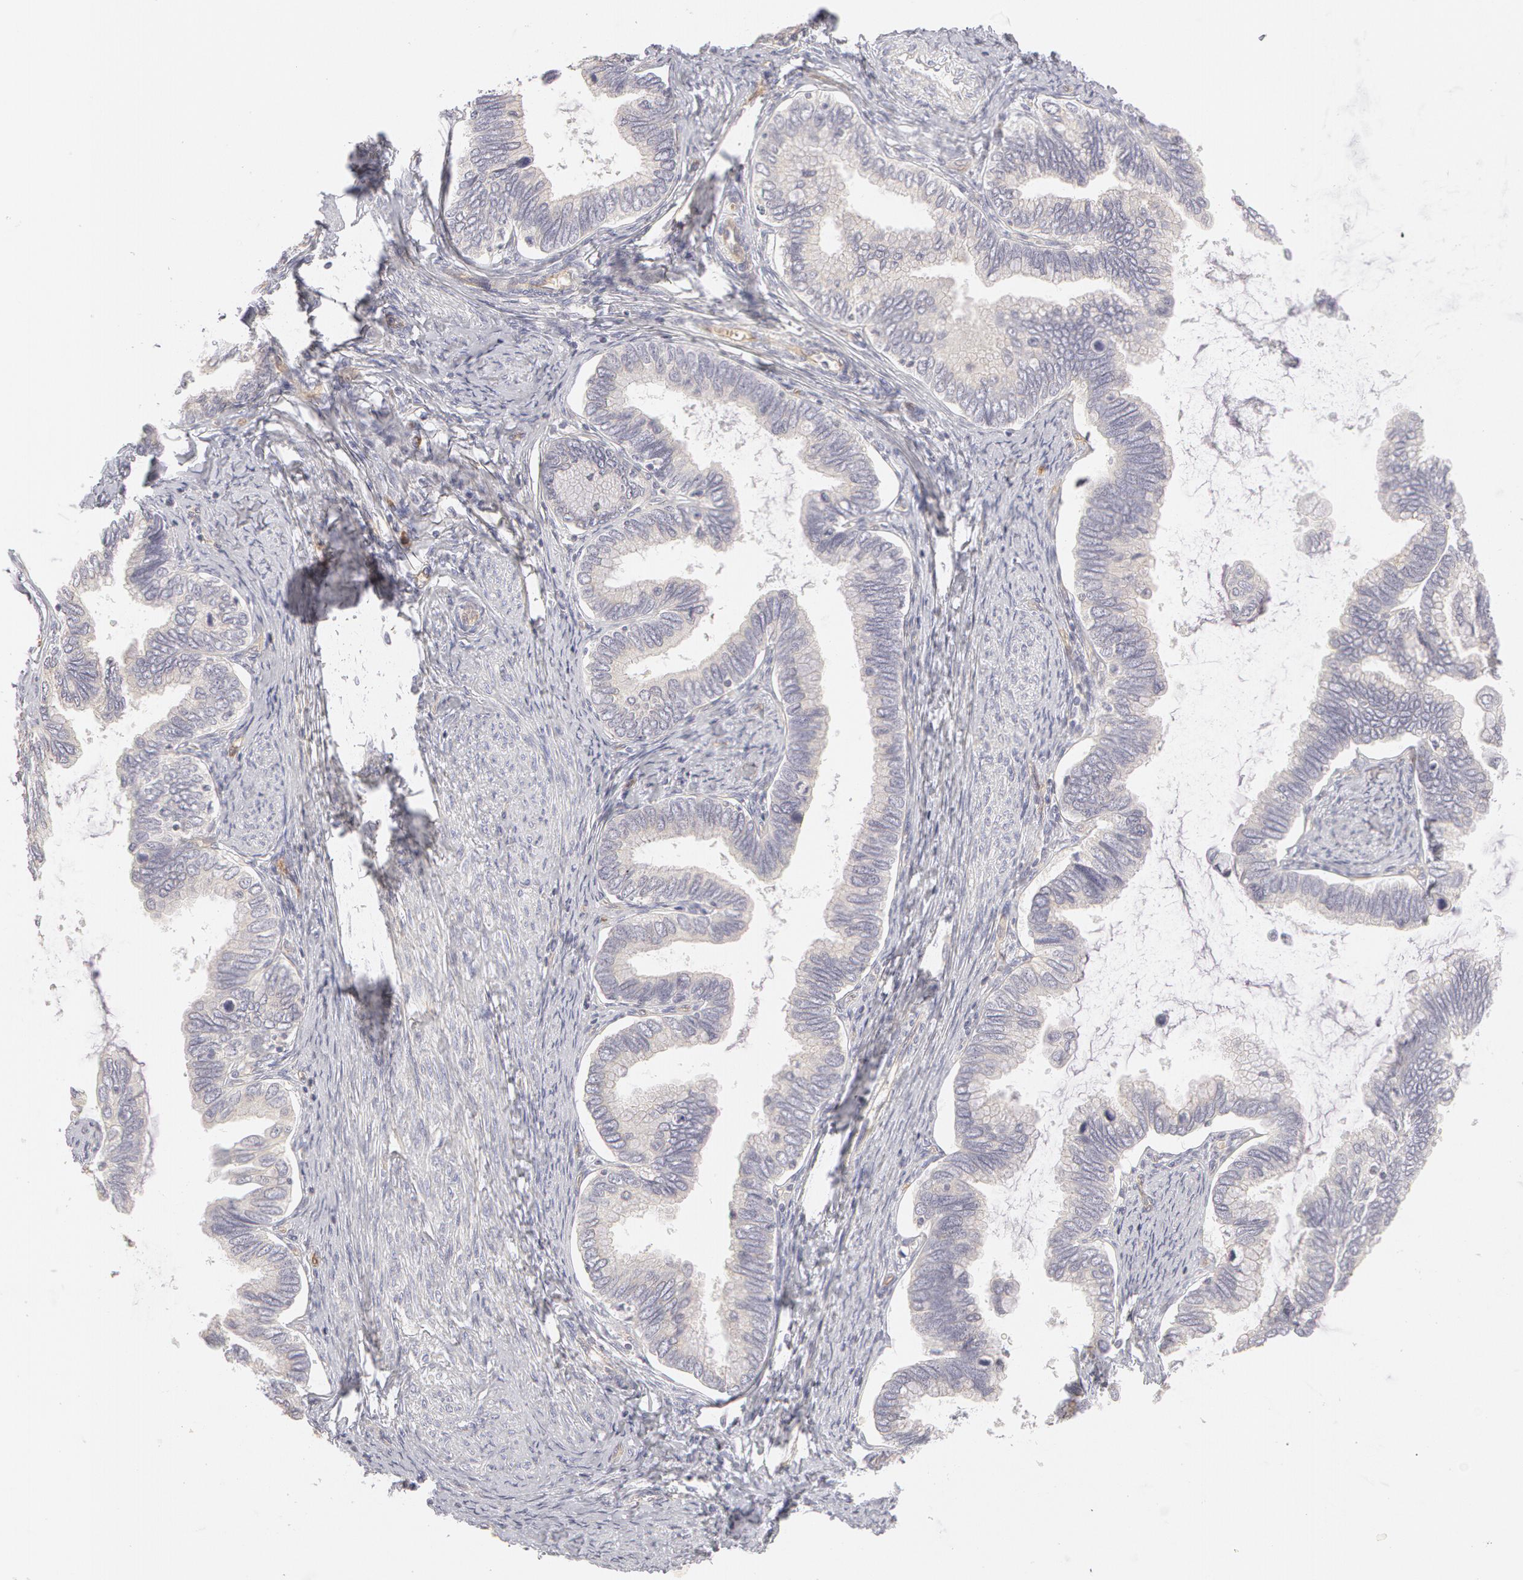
{"staining": {"intensity": "negative", "quantity": "none", "location": "none"}, "tissue": "cervical cancer", "cell_type": "Tumor cells", "image_type": "cancer", "snomed": [{"axis": "morphology", "description": "Adenocarcinoma, NOS"}, {"axis": "topography", "description": "Cervix"}], "caption": "The image shows no staining of tumor cells in cervical adenocarcinoma.", "gene": "ABCB1", "patient": {"sex": "female", "age": 49}}